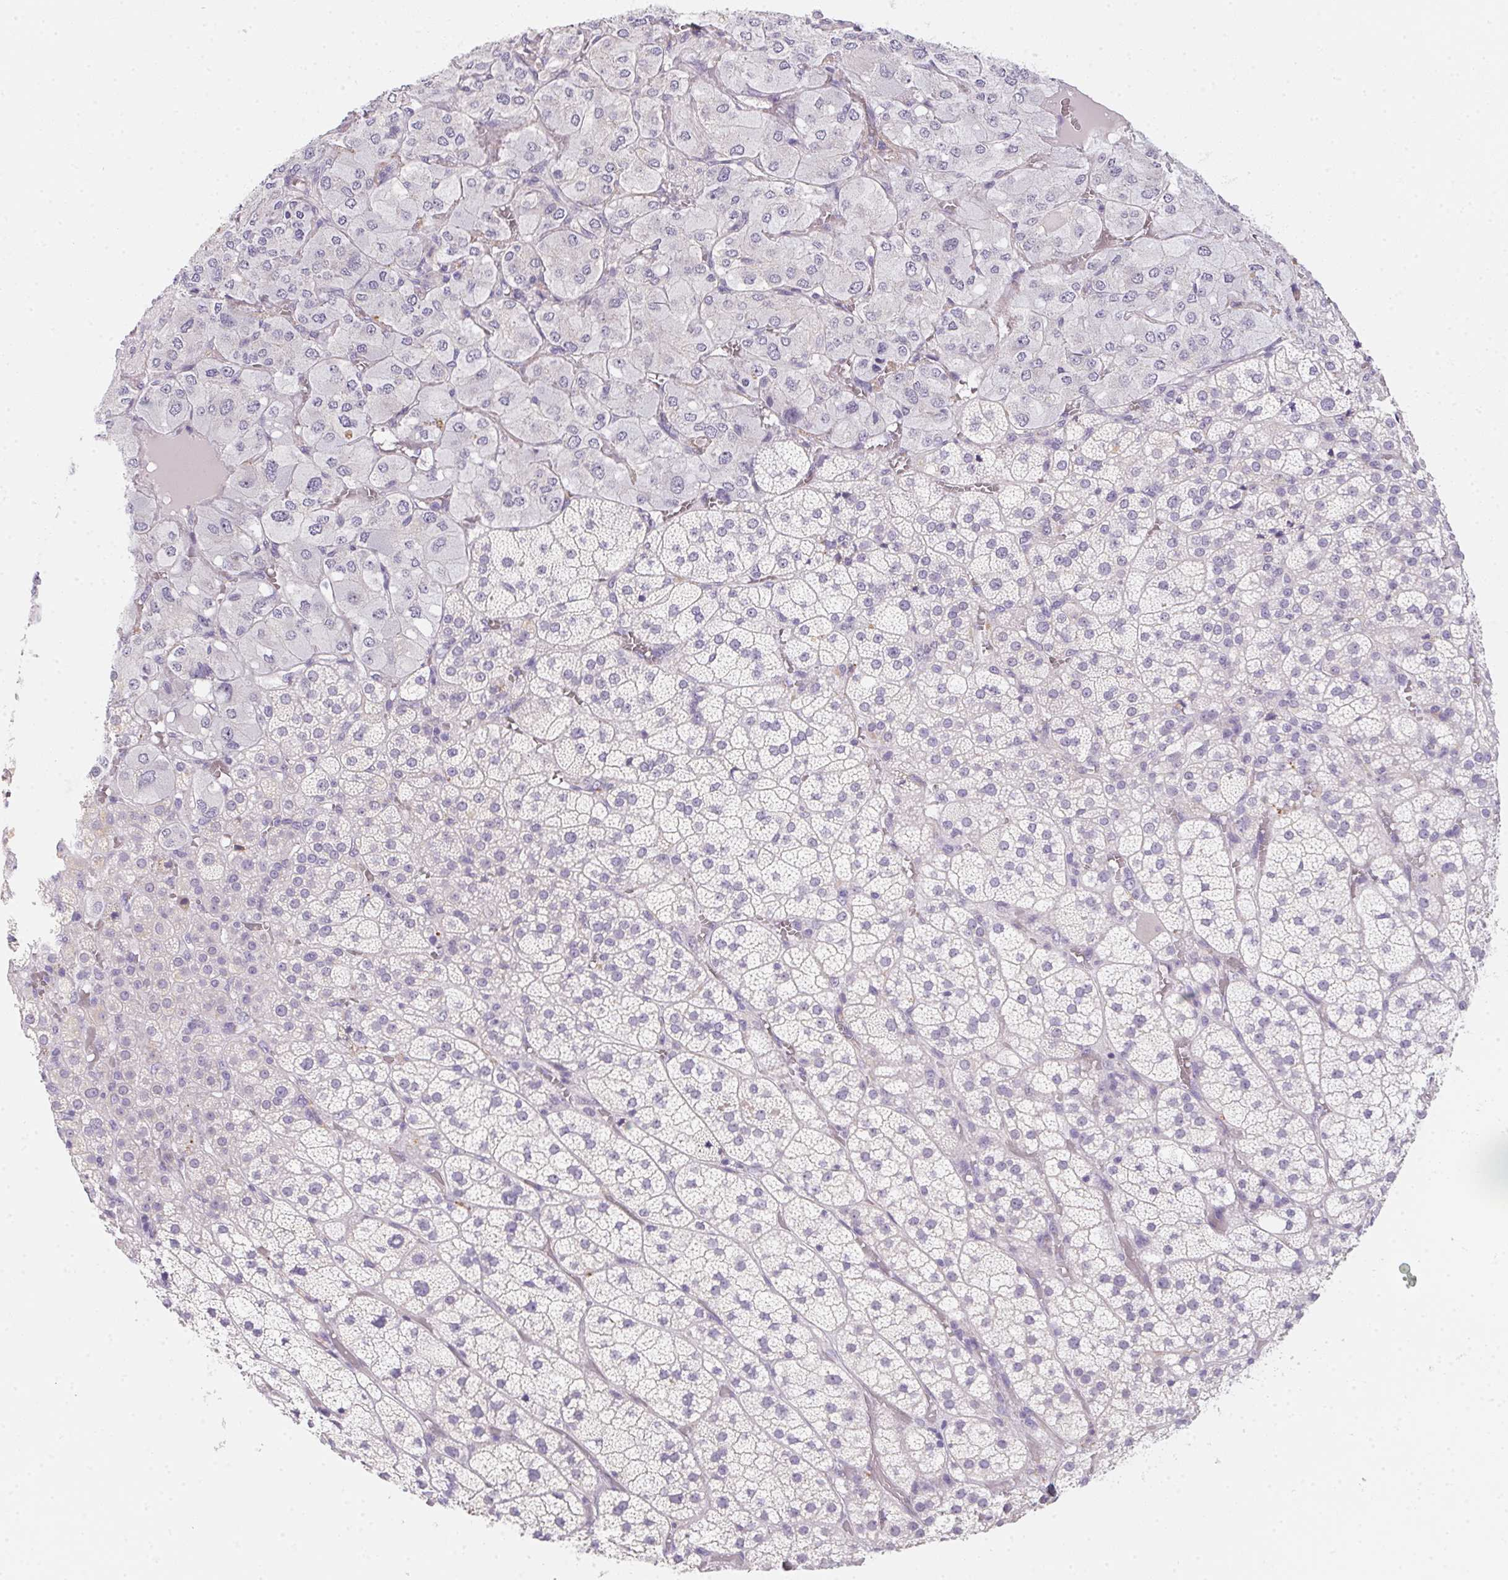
{"staining": {"intensity": "negative", "quantity": "none", "location": "none"}, "tissue": "adrenal gland", "cell_type": "Glandular cells", "image_type": "normal", "snomed": [{"axis": "morphology", "description": "Normal tissue, NOS"}, {"axis": "topography", "description": "Adrenal gland"}], "caption": "Glandular cells are negative for brown protein staining in normal adrenal gland. (Brightfield microscopy of DAB immunohistochemistry (IHC) at high magnification).", "gene": "MYL4", "patient": {"sex": "female", "age": 60}}